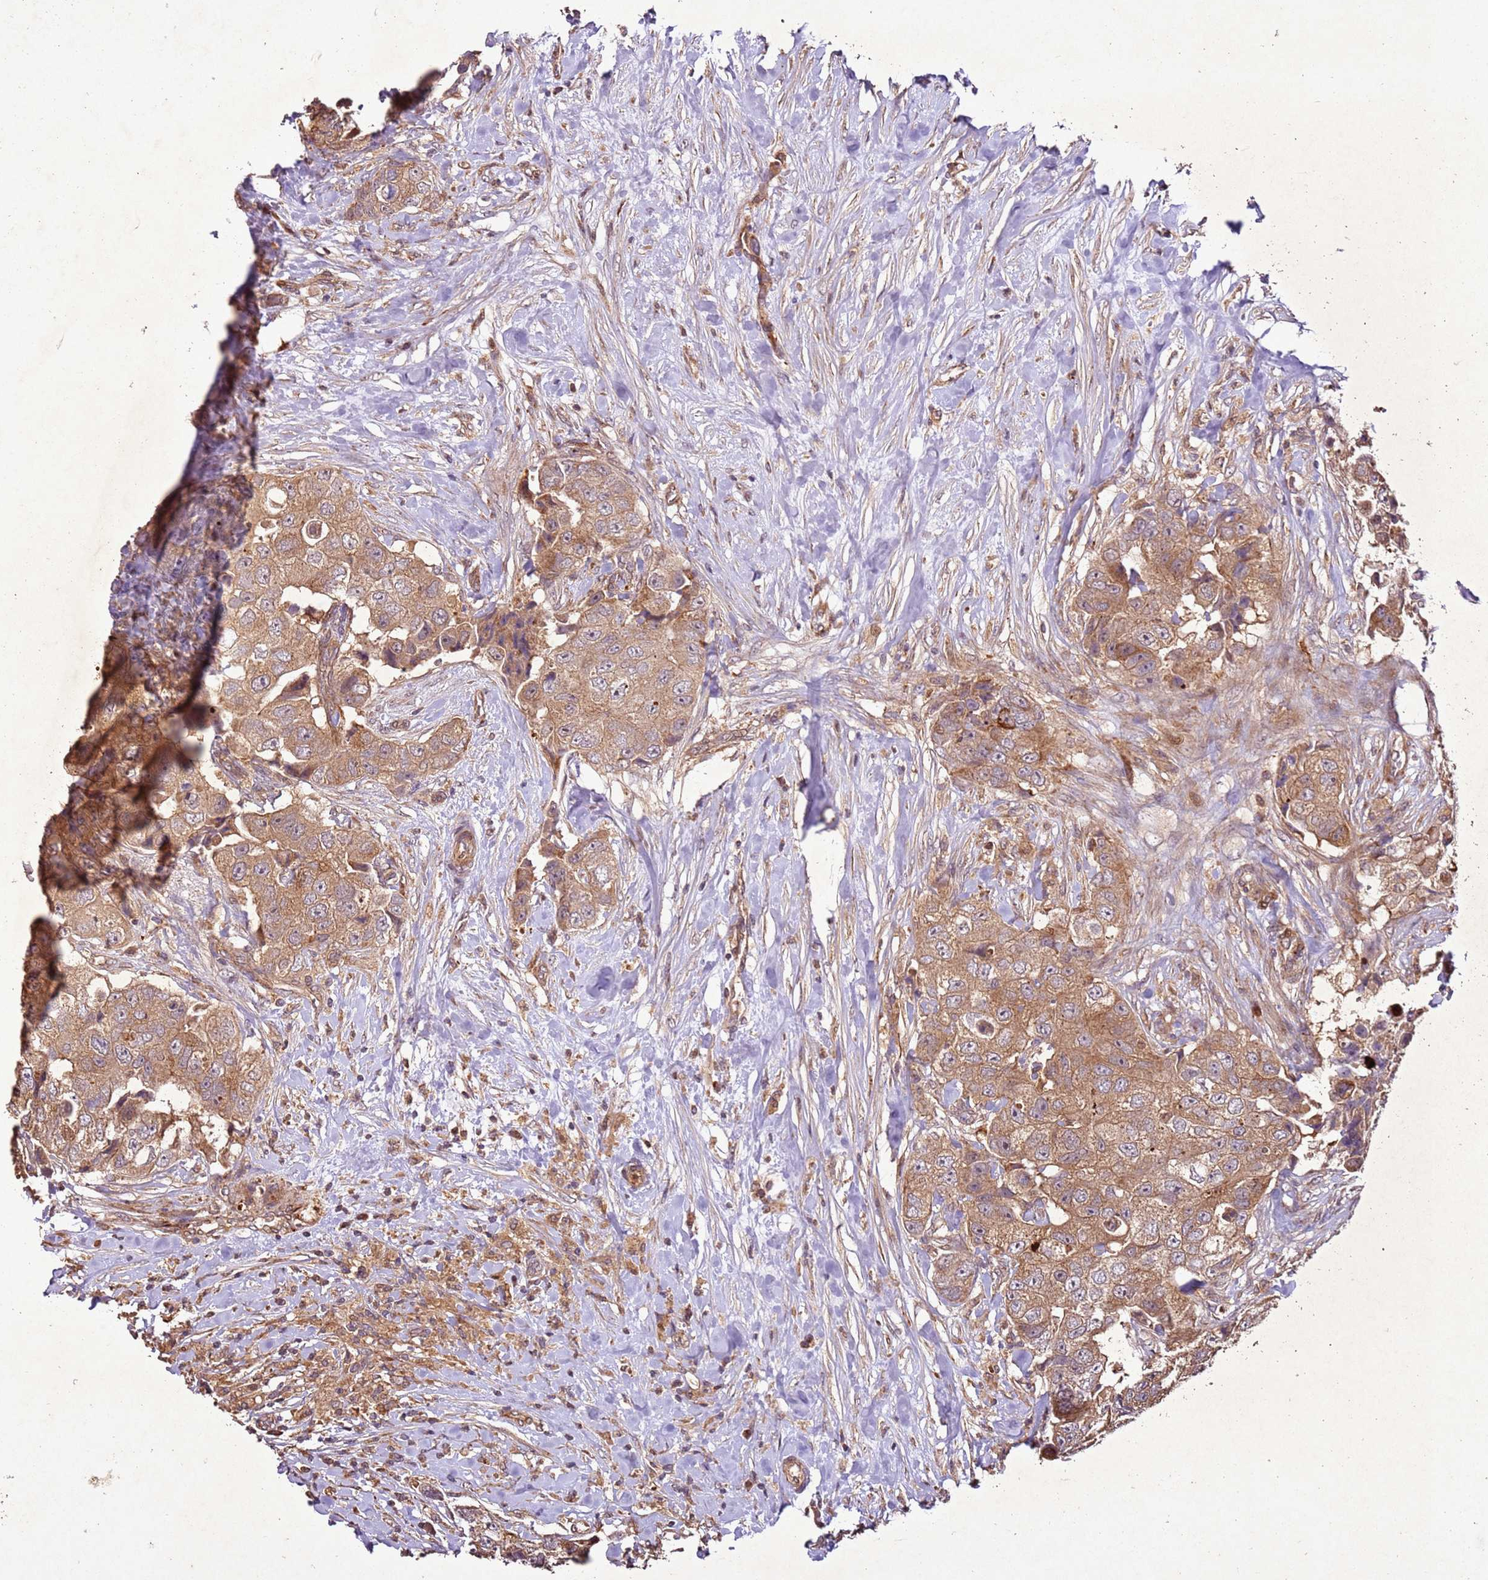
{"staining": {"intensity": "moderate", "quantity": ">75%", "location": "cytoplasmic/membranous"}, "tissue": "breast cancer", "cell_type": "Tumor cells", "image_type": "cancer", "snomed": [{"axis": "morphology", "description": "Normal tissue, NOS"}, {"axis": "morphology", "description": "Duct carcinoma"}, {"axis": "topography", "description": "Breast"}], "caption": "Moderate cytoplasmic/membranous staining for a protein is present in about >75% of tumor cells of breast infiltrating ductal carcinoma using IHC.", "gene": "PTMA", "patient": {"sex": "female", "age": 62}}